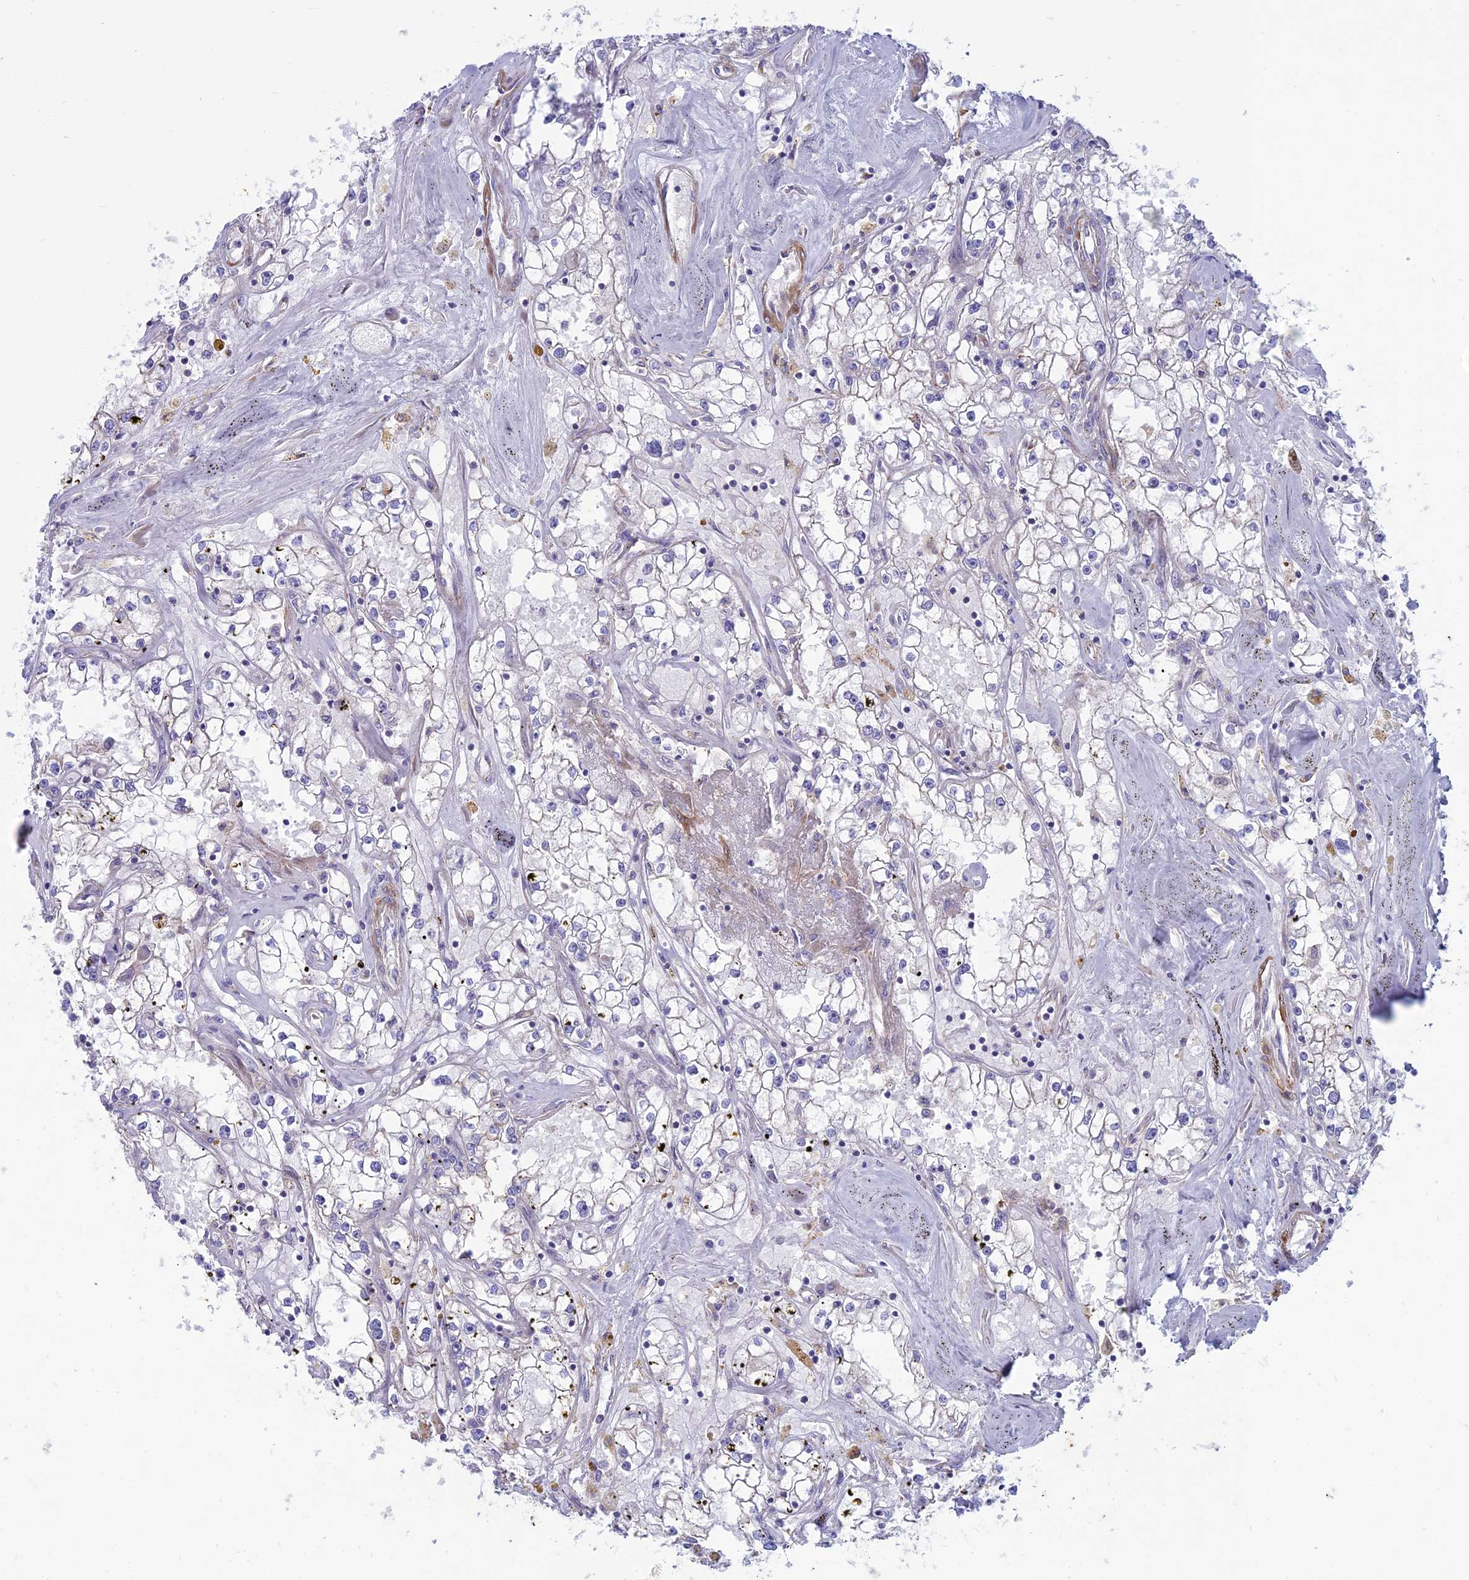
{"staining": {"intensity": "negative", "quantity": "none", "location": "none"}, "tissue": "renal cancer", "cell_type": "Tumor cells", "image_type": "cancer", "snomed": [{"axis": "morphology", "description": "Adenocarcinoma, NOS"}, {"axis": "topography", "description": "Kidney"}], "caption": "An image of adenocarcinoma (renal) stained for a protein shows no brown staining in tumor cells. The staining is performed using DAB (3,3'-diaminobenzidine) brown chromogen with nuclei counter-stained in using hematoxylin.", "gene": "MYO5B", "patient": {"sex": "male", "age": 56}}